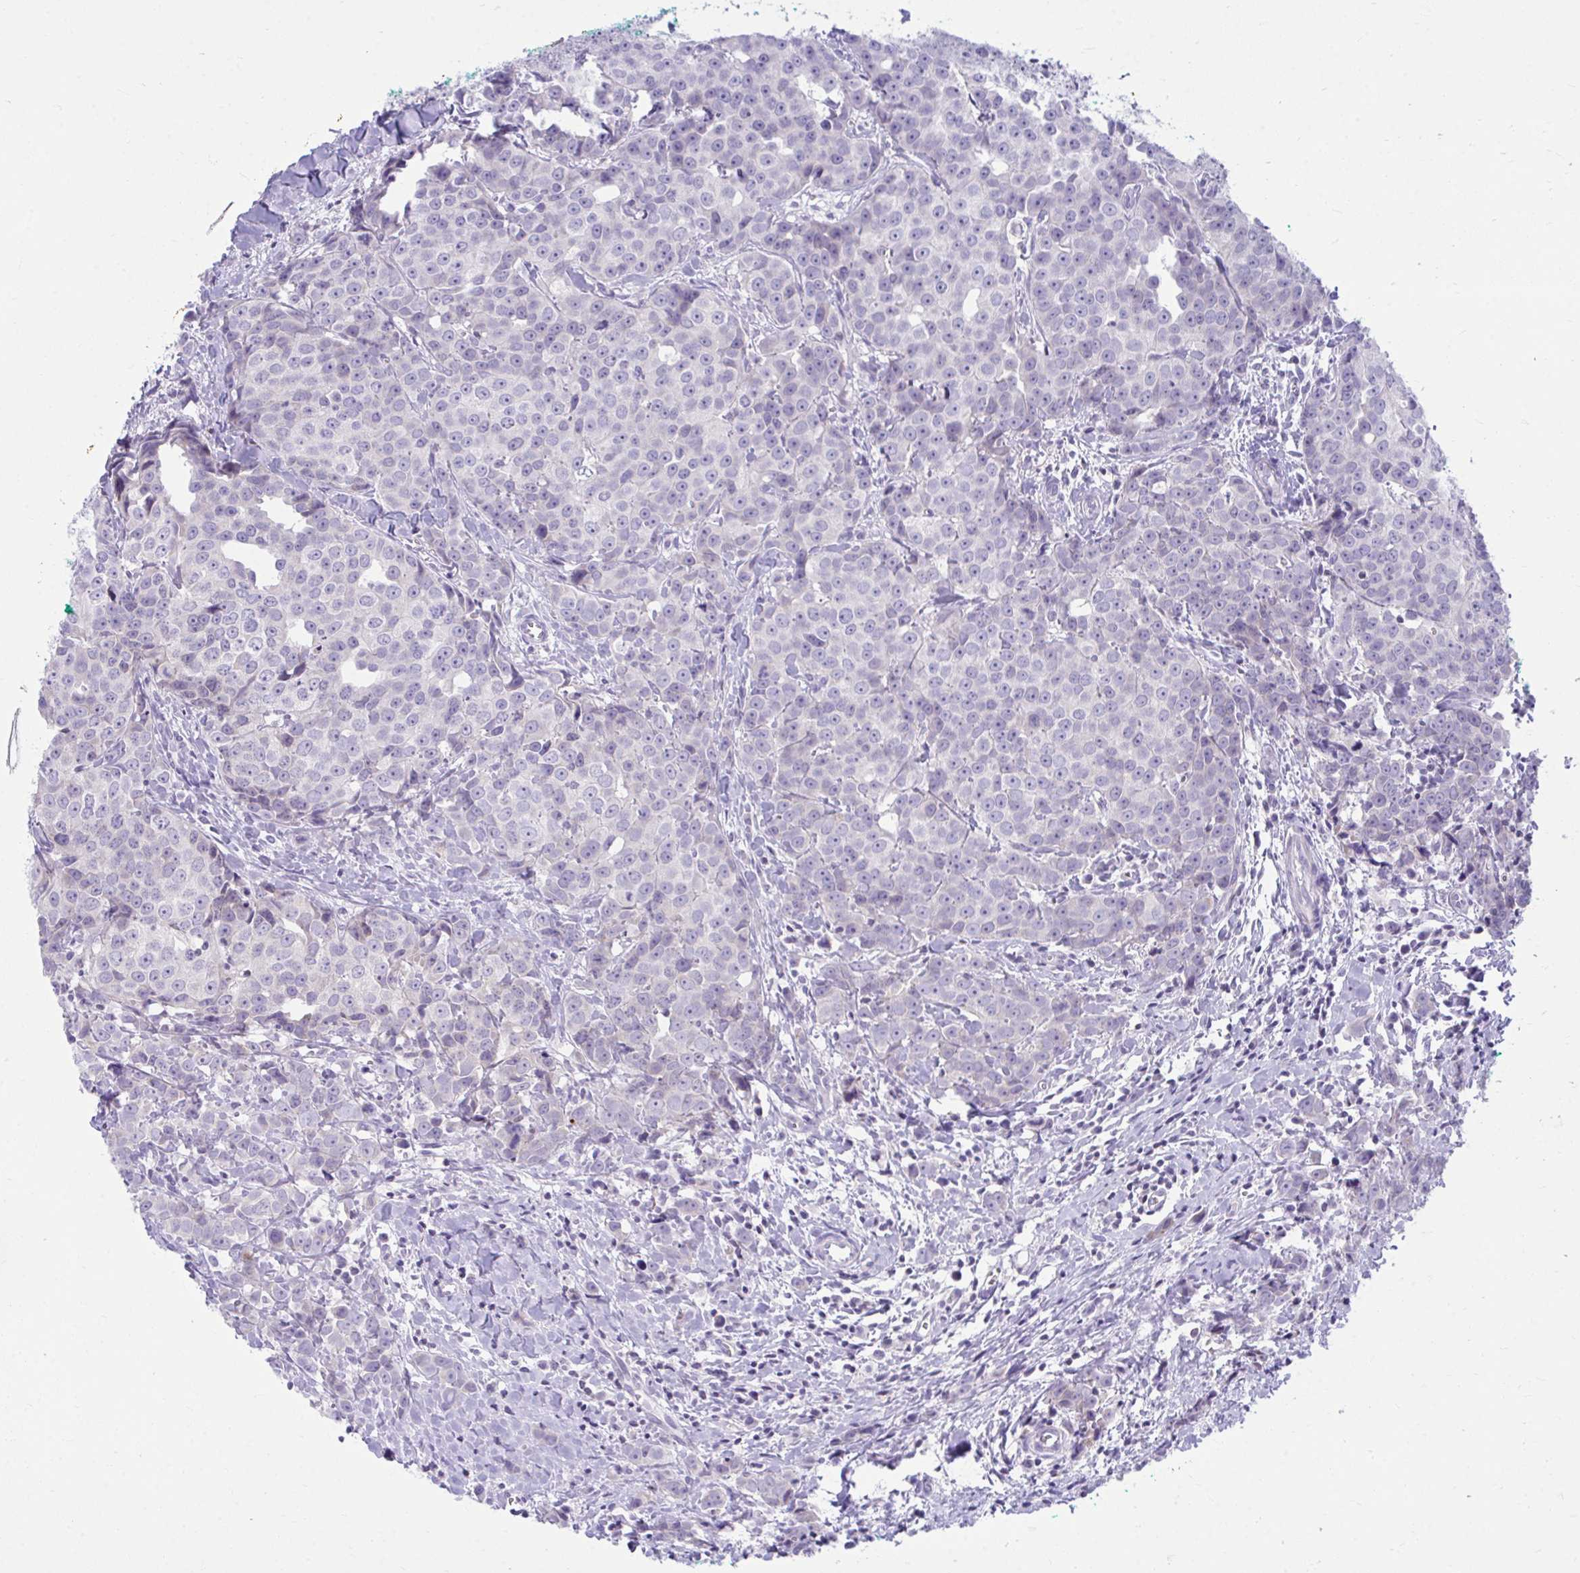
{"staining": {"intensity": "negative", "quantity": "none", "location": "none"}, "tissue": "breast cancer", "cell_type": "Tumor cells", "image_type": "cancer", "snomed": [{"axis": "morphology", "description": "Duct carcinoma"}, {"axis": "topography", "description": "Breast"}], "caption": "High power microscopy histopathology image of an IHC micrograph of breast cancer (infiltrating ductal carcinoma), revealing no significant staining in tumor cells.", "gene": "OR7A5", "patient": {"sex": "female", "age": 80}}